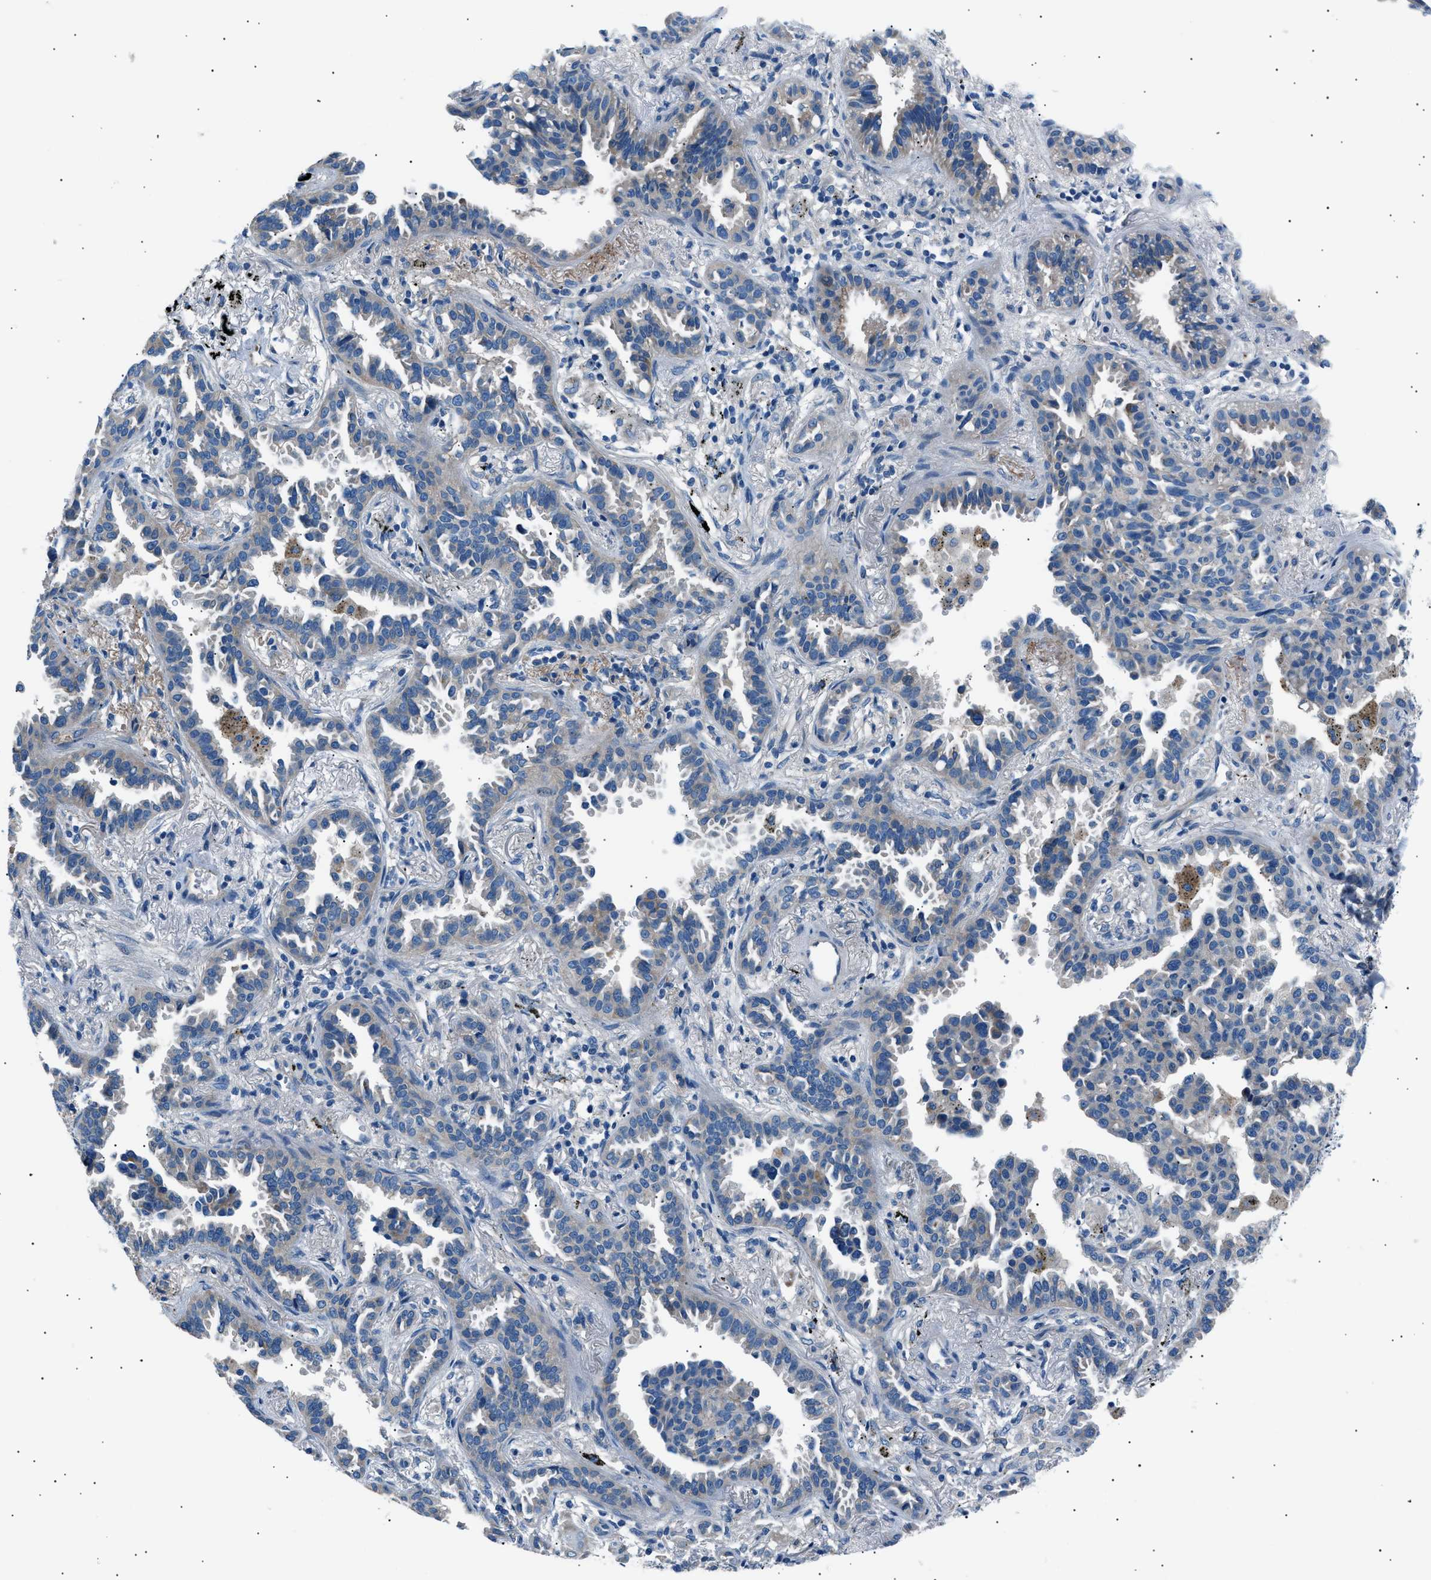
{"staining": {"intensity": "weak", "quantity": "<25%", "location": "cytoplasmic/membranous"}, "tissue": "lung cancer", "cell_type": "Tumor cells", "image_type": "cancer", "snomed": [{"axis": "morphology", "description": "Normal tissue, NOS"}, {"axis": "morphology", "description": "Adenocarcinoma, NOS"}, {"axis": "topography", "description": "Lung"}], "caption": "Protein analysis of lung cancer (adenocarcinoma) shows no significant positivity in tumor cells.", "gene": "LRRC37B", "patient": {"sex": "male", "age": 59}}